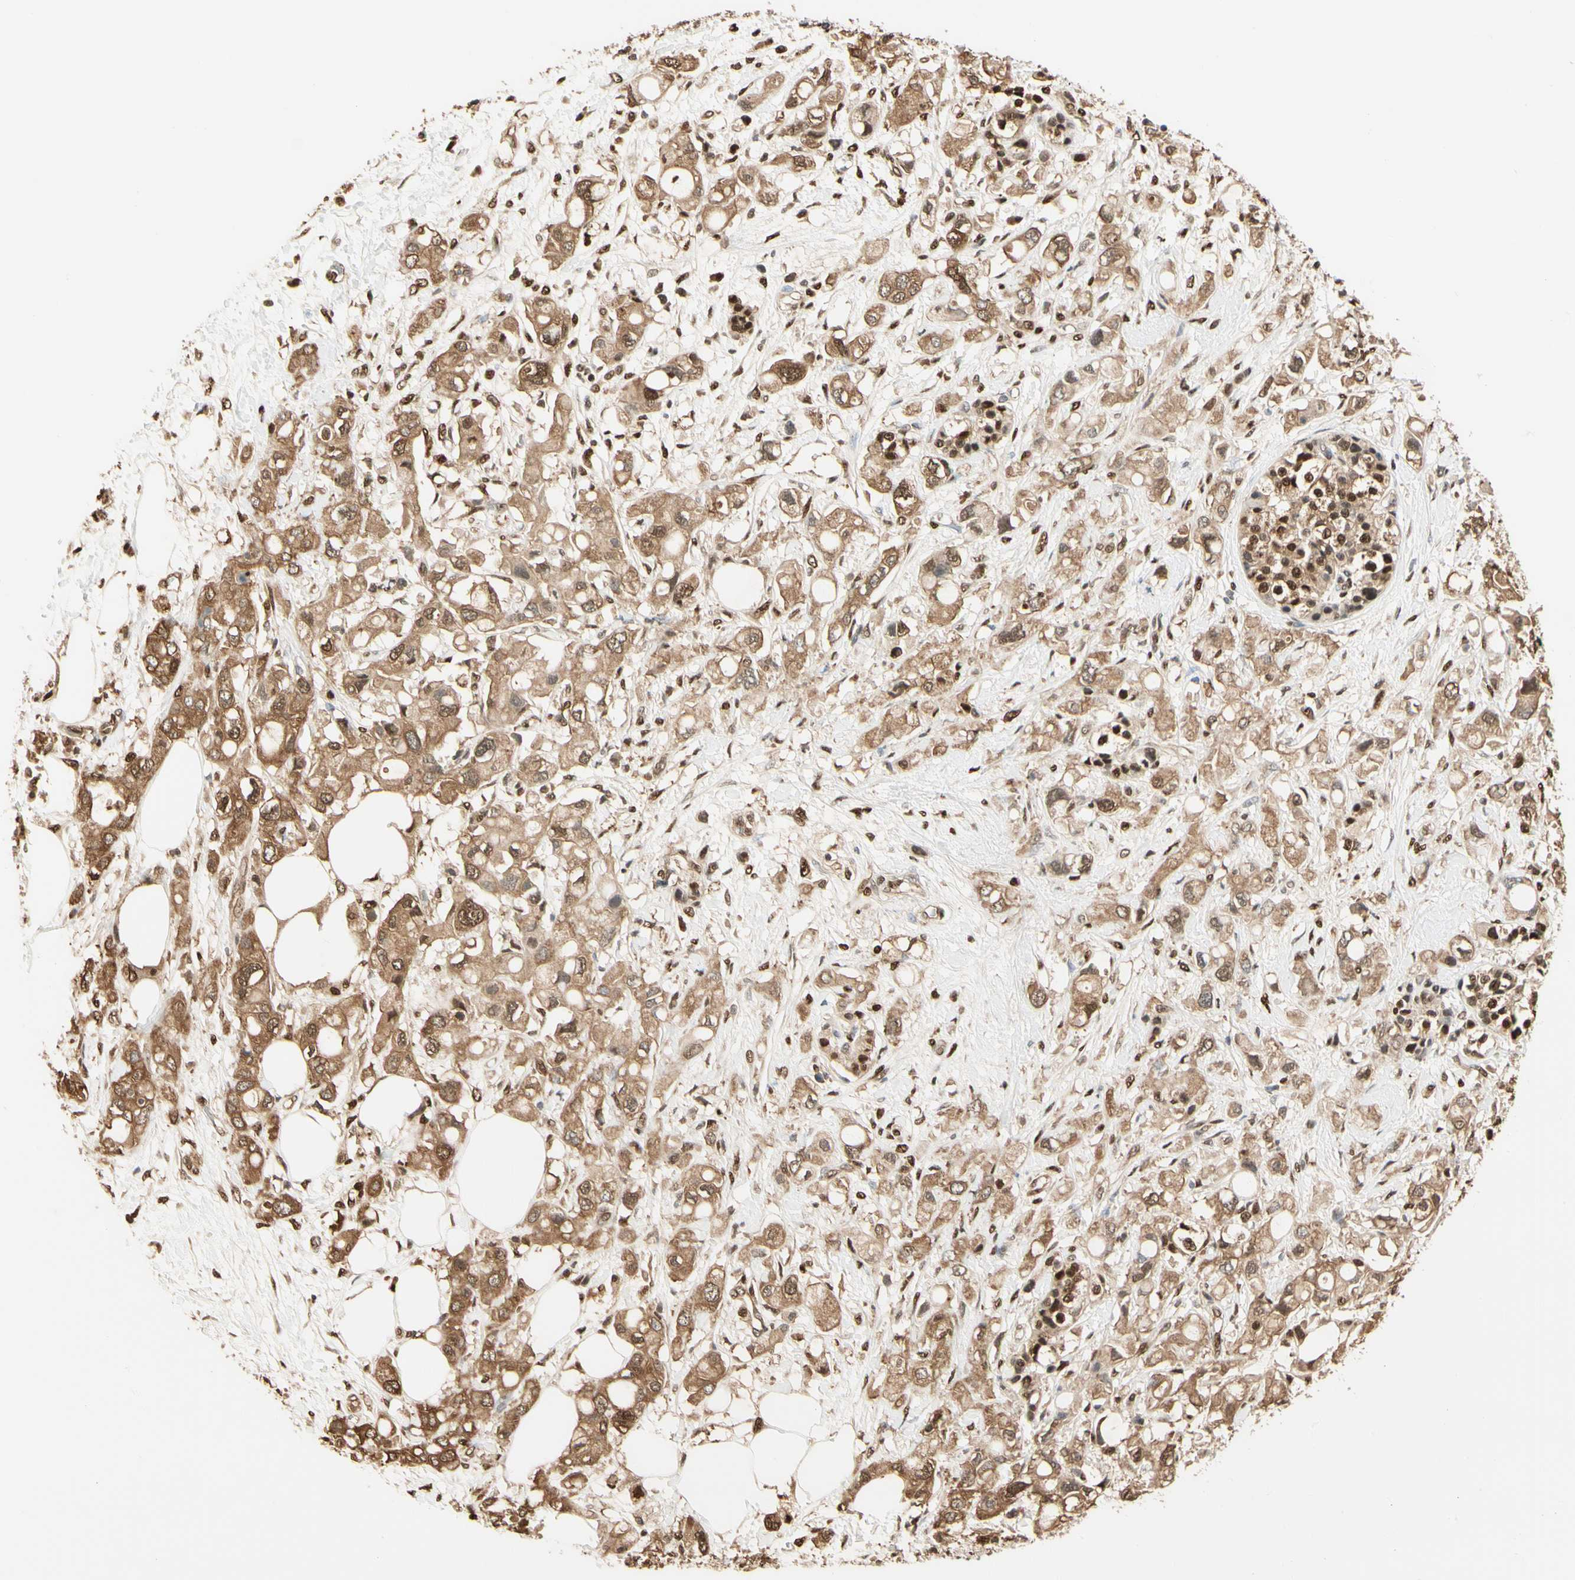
{"staining": {"intensity": "moderate", "quantity": ">75%", "location": "cytoplasmic/membranous,nuclear"}, "tissue": "pancreatic cancer", "cell_type": "Tumor cells", "image_type": "cancer", "snomed": [{"axis": "morphology", "description": "Adenocarcinoma, NOS"}, {"axis": "topography", "description": "Pancreas"}], "caption": "IHC of human pancreatic cancer (adenocarcinoma) exhibits medium levels of moderate cytoplasmic/membranous and nuclear positivity in approximately >75% of tumor cells.", "gene": "PNCK", "patient": {"sex": "female", "age": 56}}